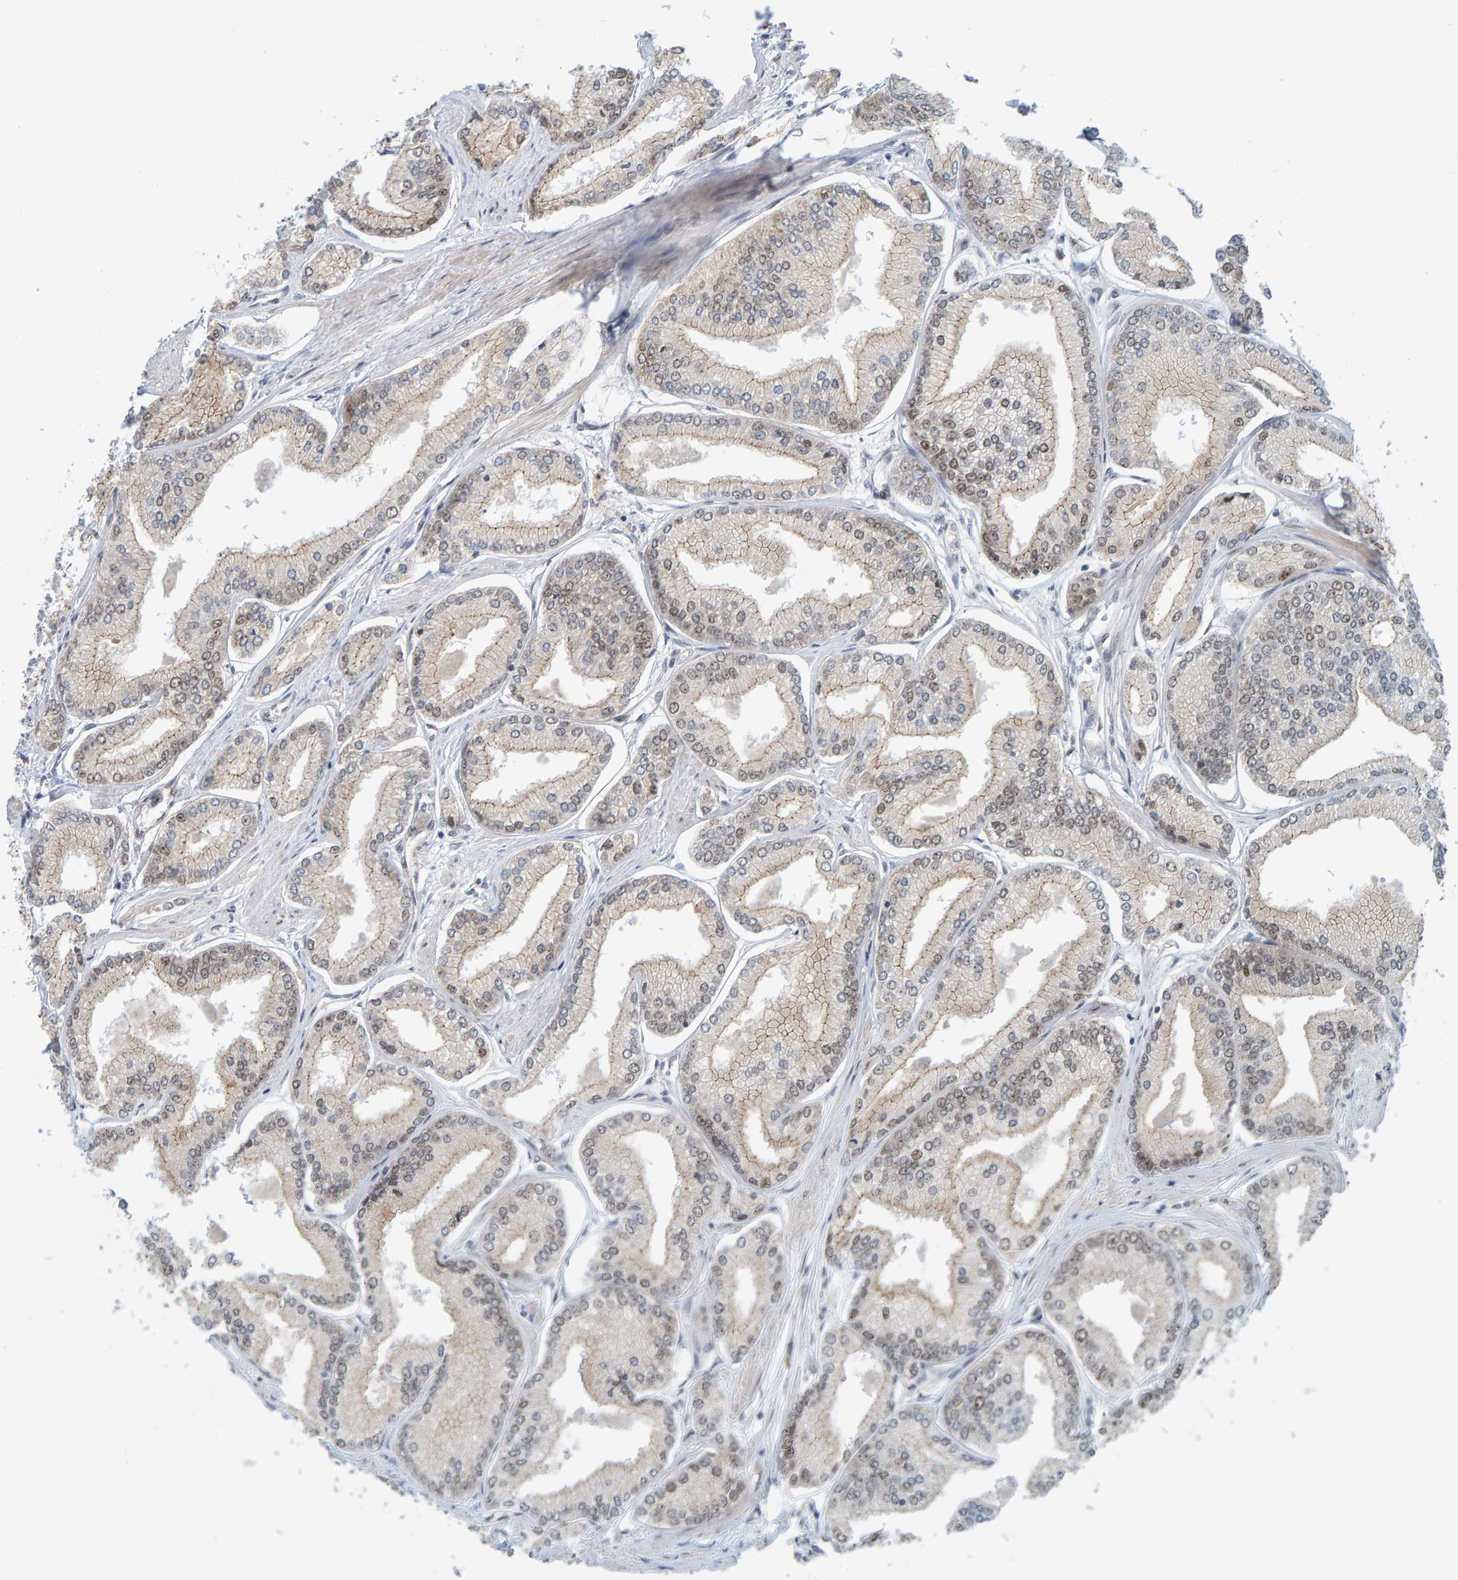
{"staining": {"intensity": "weak", "quantity": ">75%", "location": "cytoplasmic/membranous,nuclear"}, "tissue": "prostate cancer", "cell_type": "Tumor cells", "image_type": "cancer", "snomed": [{"axis": "morphology", "description": "Adenocarcinoma, Low grade"}, {"axis": "topography", "description": "Prostate"}], "caption": "High-magnification brightfield microscopy of prostate adenocarcinoma (low-grade) stained with DAB (brown) and counterstained with hematoxylin (blue). tumor cells exhibit weak cytoplasmic/membranous and nuclear staining is seen in approximately>75% of cells.", "gene": "POLR1E", "patient": {"sex": "male", "age": 52}}